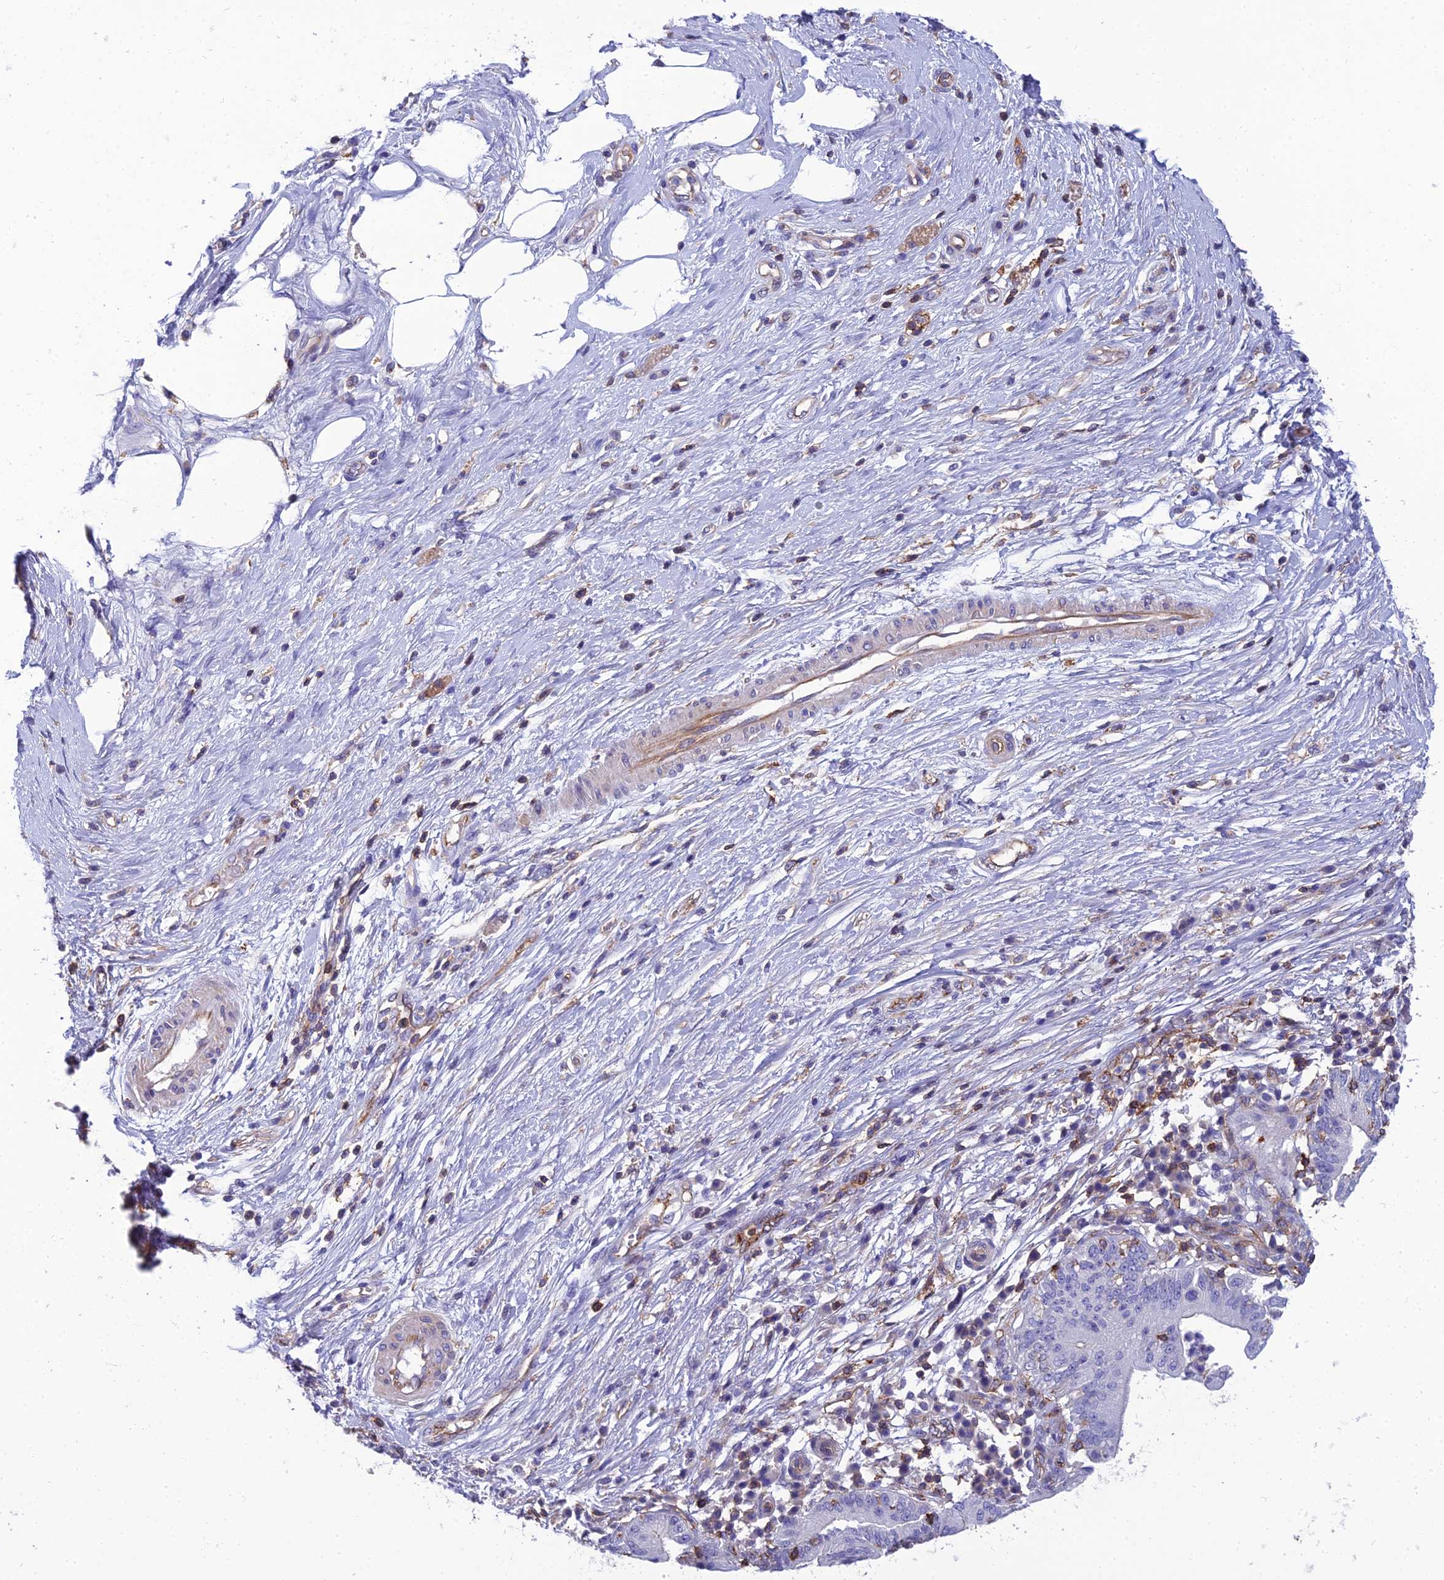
{"staining": {"intensity": "negative", "quantity": "none", "location": "none"}, "tissue": "pancreatic cancer", "cell_type": "Tumor cells", "image_type": "cancer", "snomed": [{"axis": "morphology", "description": "Adenocarcinoma, NOS"}, {"axis": "topography", "description": "Pancreas"}], "caption": "Tumor cells are negative for brown protein staining in adenocarcinoma (pancreatic).", "gene": "PPP1R18", "patient": {"sex": "male", "age": 68}}